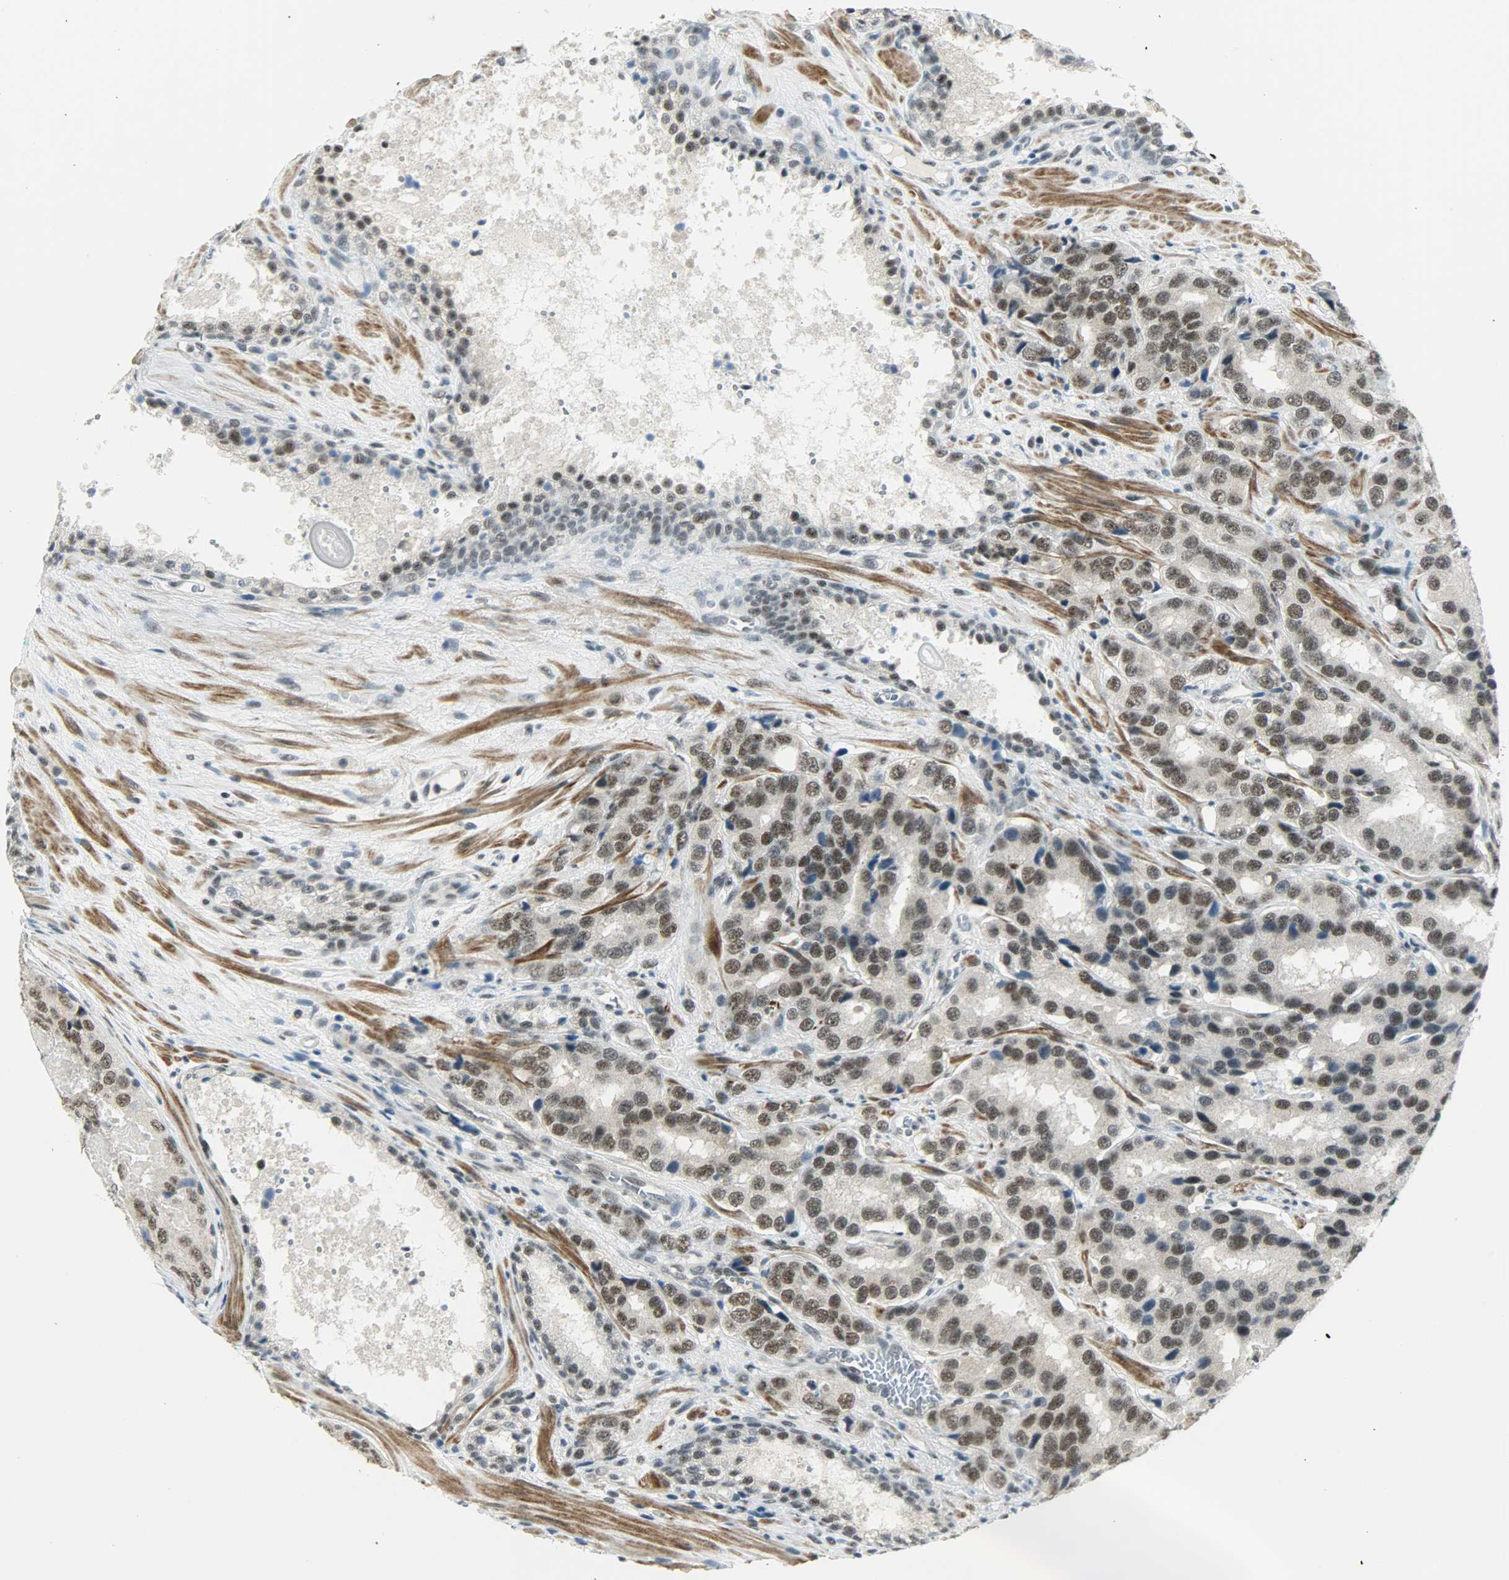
{"staining": {"intensity": "moderate", "quantity": ">75%", "location": "nuclear"}, "tissue": "prostate cancer", "cell_type": "Tumor cells", "image_type": "cancer", "snomed": [{"axis": "morphology", "description": "Adenocarcinoma, High grade"}, {"axis": "topography", "description": "Prostate"}], "caption": "Prostate cancer stained with DAB (3,3'-diaminobenzidine) IHC exhibits medium levels of moderate nuclear staining in about >75% of tumor cells. The staining was performed using DAB to visualize the protein expression in brown, while the nuclei were stained in blue with hematoxylin (Magnification: 20x).", "gene": "SUGP1", "patient": {"sex": "male", "age": 58}}